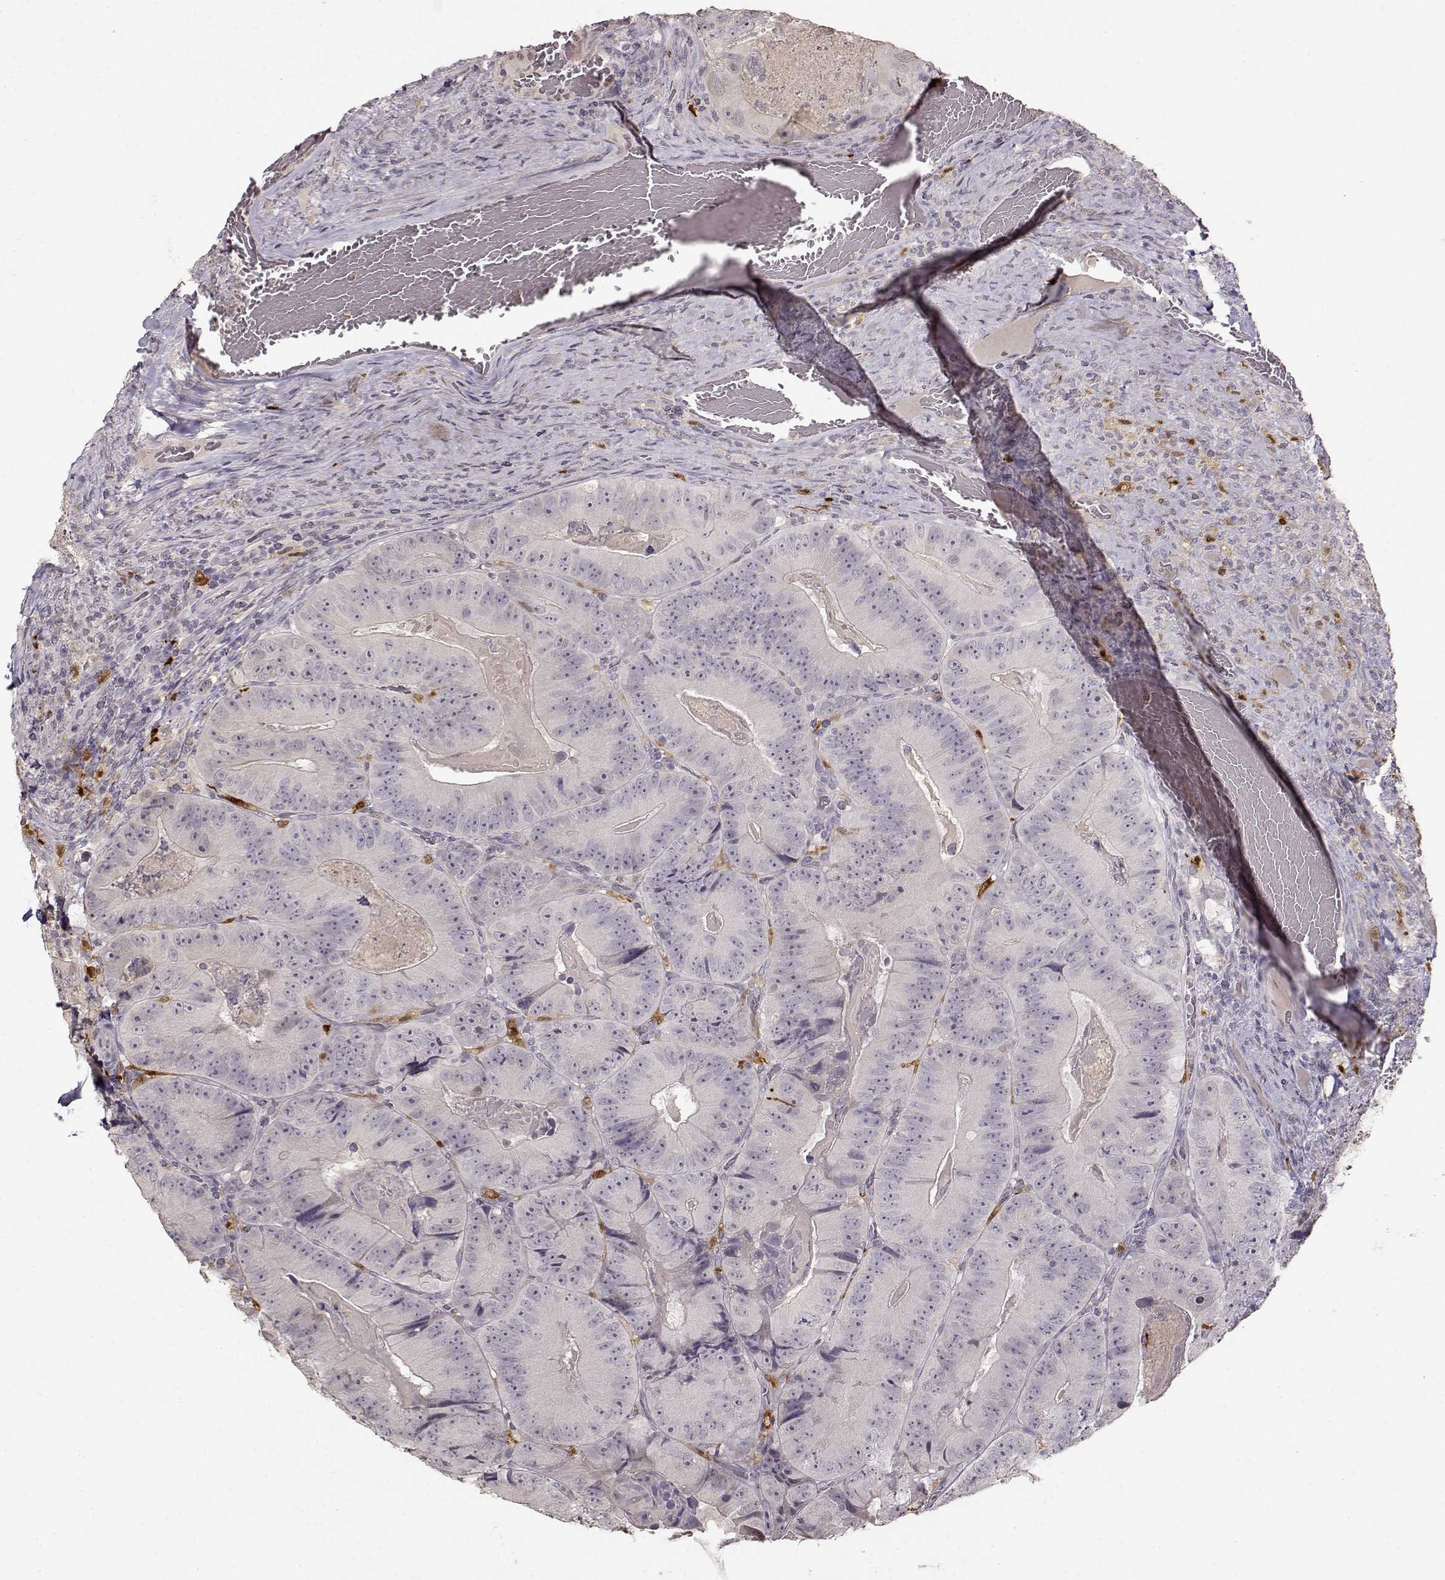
{"staining": {"intensity": "negative", "quantity": "none", "location": "none"}, "tissue": "colorectal cancer", "cell_type": "Tumor cells", "image_type": "cancer", "snomed": [{"axis": "morphology", "description": "Adenocarcinoma, NOS"}, {"axis": "topography", "description": "Colon"}], "caption": "Immunohistochemical staining of human colorectal cancer (adenocarcinoma) displays no significant positivity in tumor cells.", "gene": "S100B", "patient": {"sex": "female", "age": 86}}